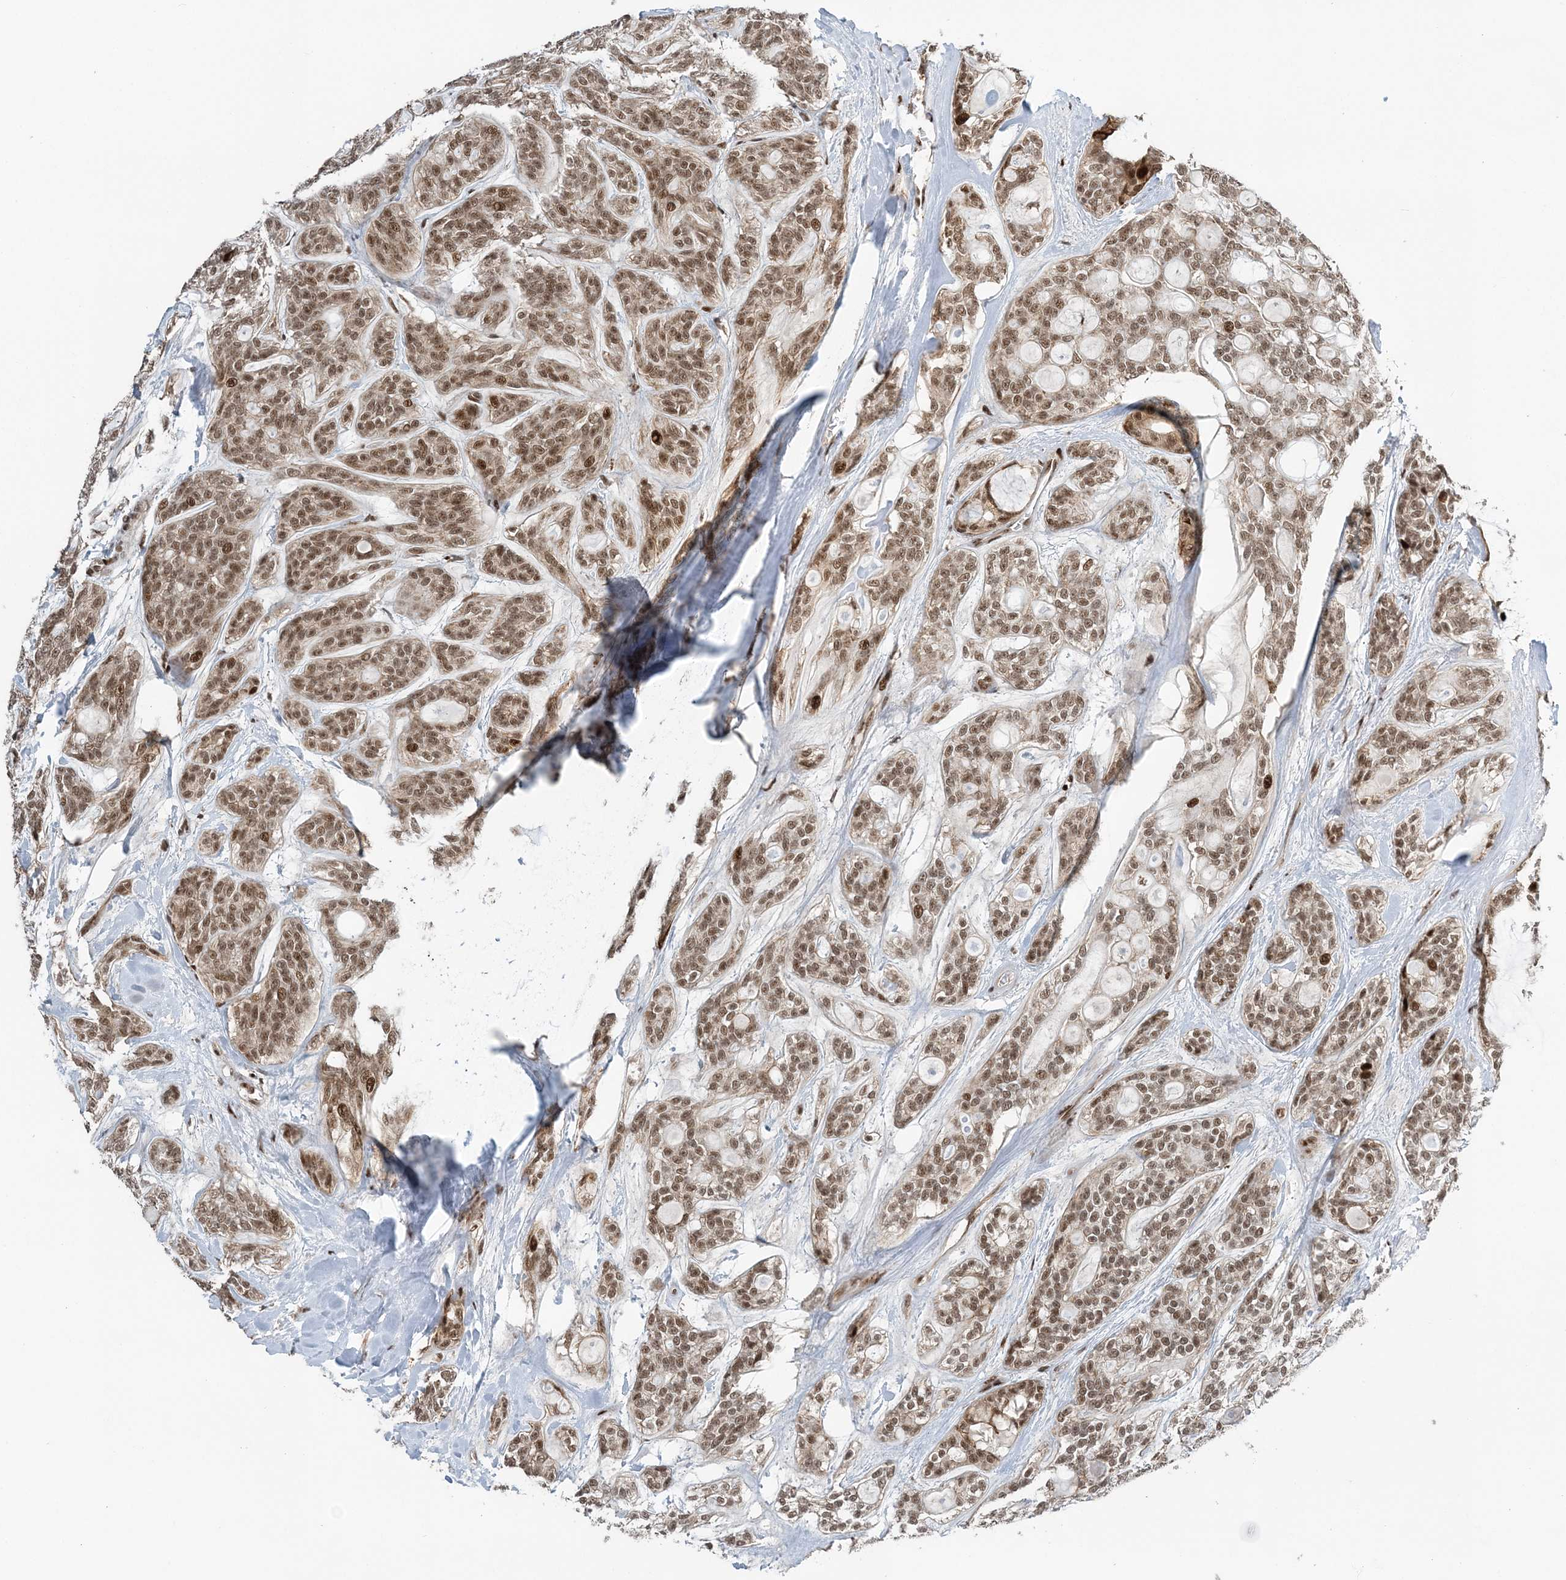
{"staining": {"intensity": "moderate", "quantity": ">75%", "location": "nuclear"}, "tissue": "head and neck cancer", "cell_type": "Tumor cells", "image_type": "cancer", "snomed": [{"axis": "morphology", "description": "Adenocarcinoma, NOS"}, {"axis": "topography", "description": "Head-Neck"}], "caption": "The histopathology image shows immunohistochemical staining of head and neck cancer. There is moderate nuclear staining is identified in about >75% of tumor cells.", "gene": "CWC22", "patient": {"sex": "male", "age": 66}}